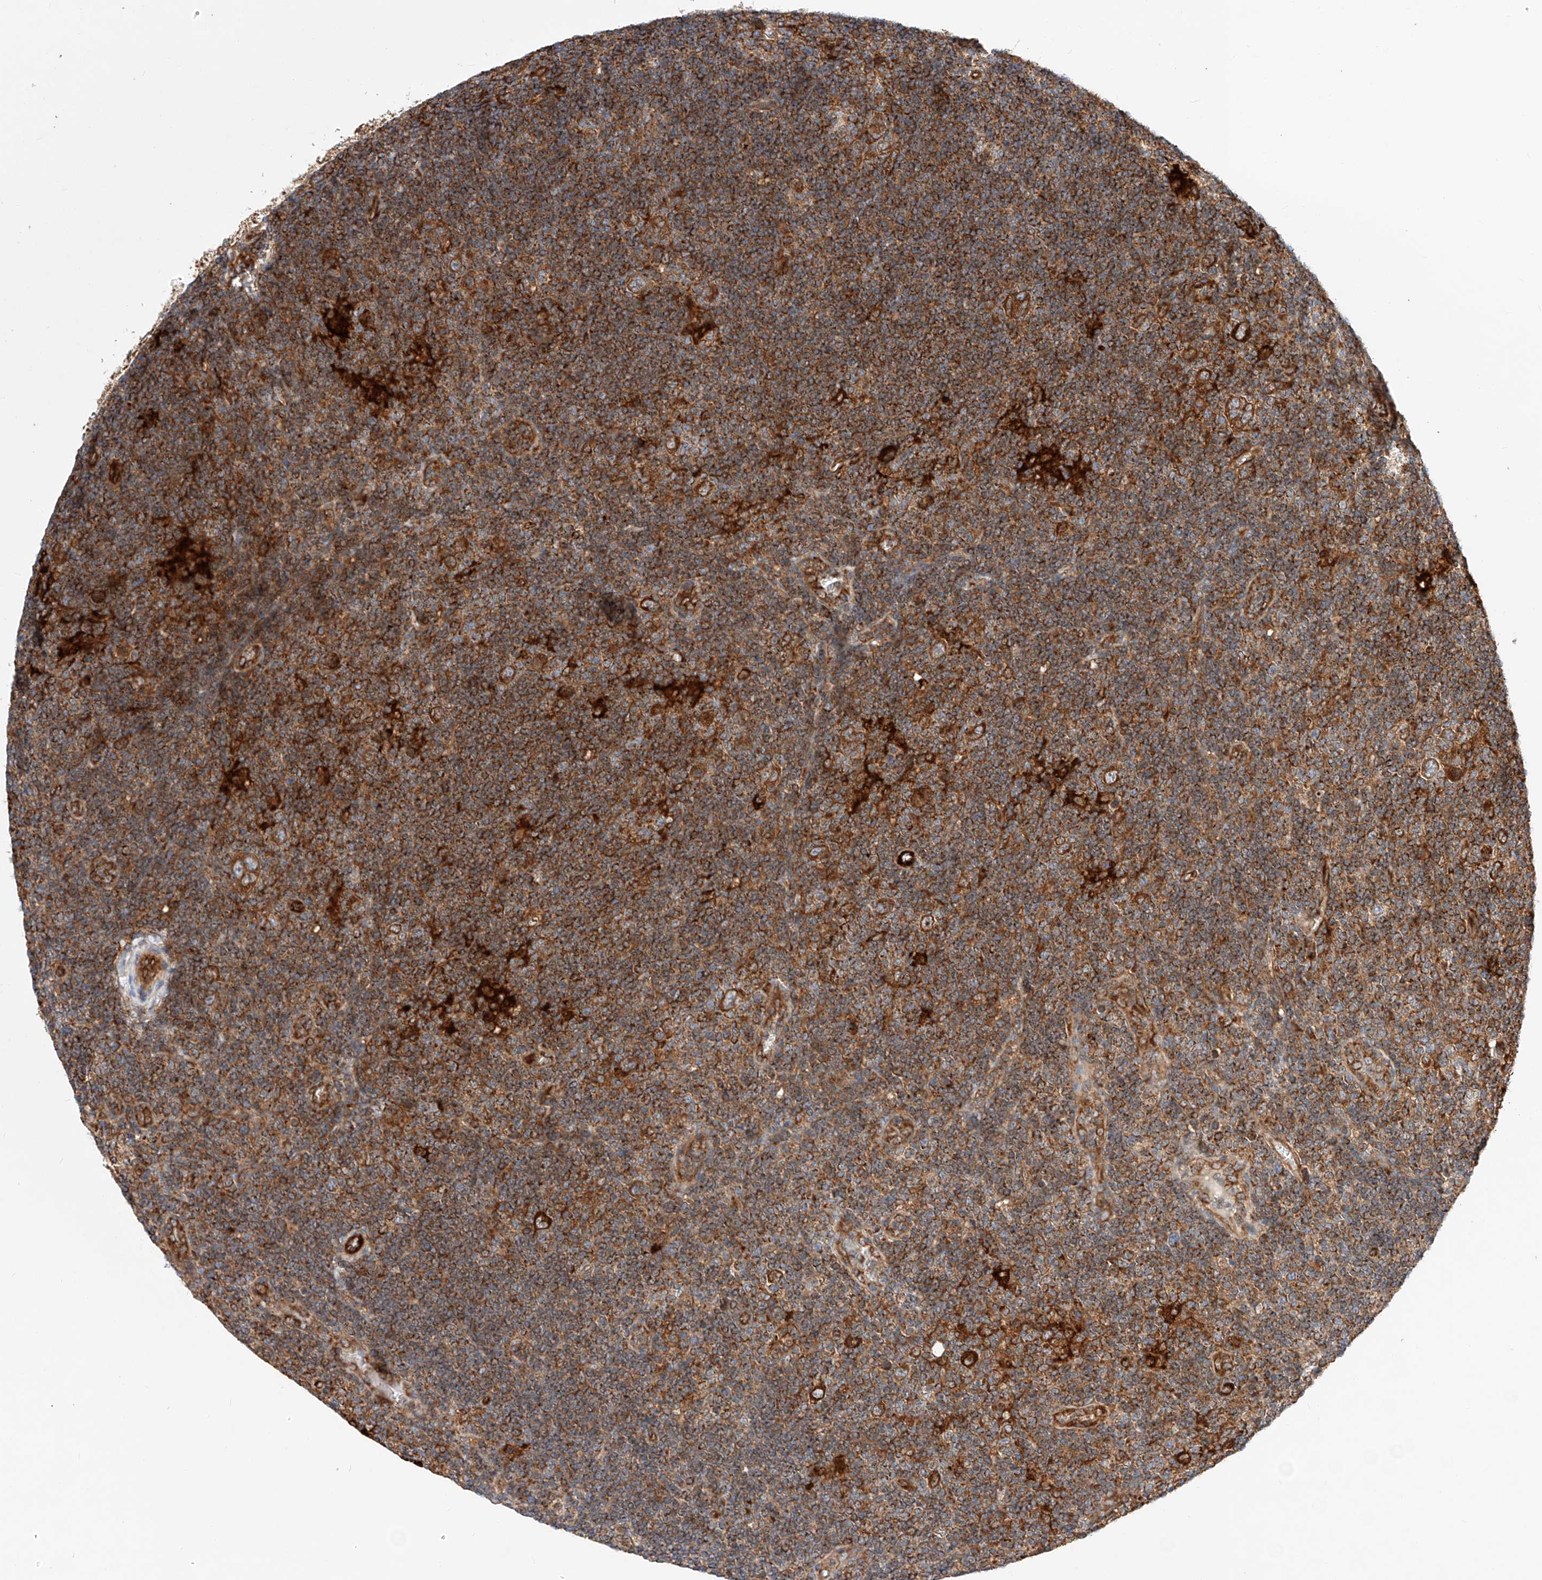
{"staining": {"intensity": "moderate", "quantity": ">75%", "location": "cytoplasmic/membranous"}, "tissue": "lymphoma", "cell_type": "Tumor cells", "image_type": "cancer", "snomed": [{"axis": "morphology", "description": "Hodgkin's disease, NOS"}, {"axis": "topography", "description": "Lymph node"}], "caption": "Tumor cells reveal moderate cytoplasmic/membranous staining in about >75% of cells in lymphoma. Nuclei are stained in blue.", "gene": "NR1D1", "patient": {"sex": "female", "age": 57}}